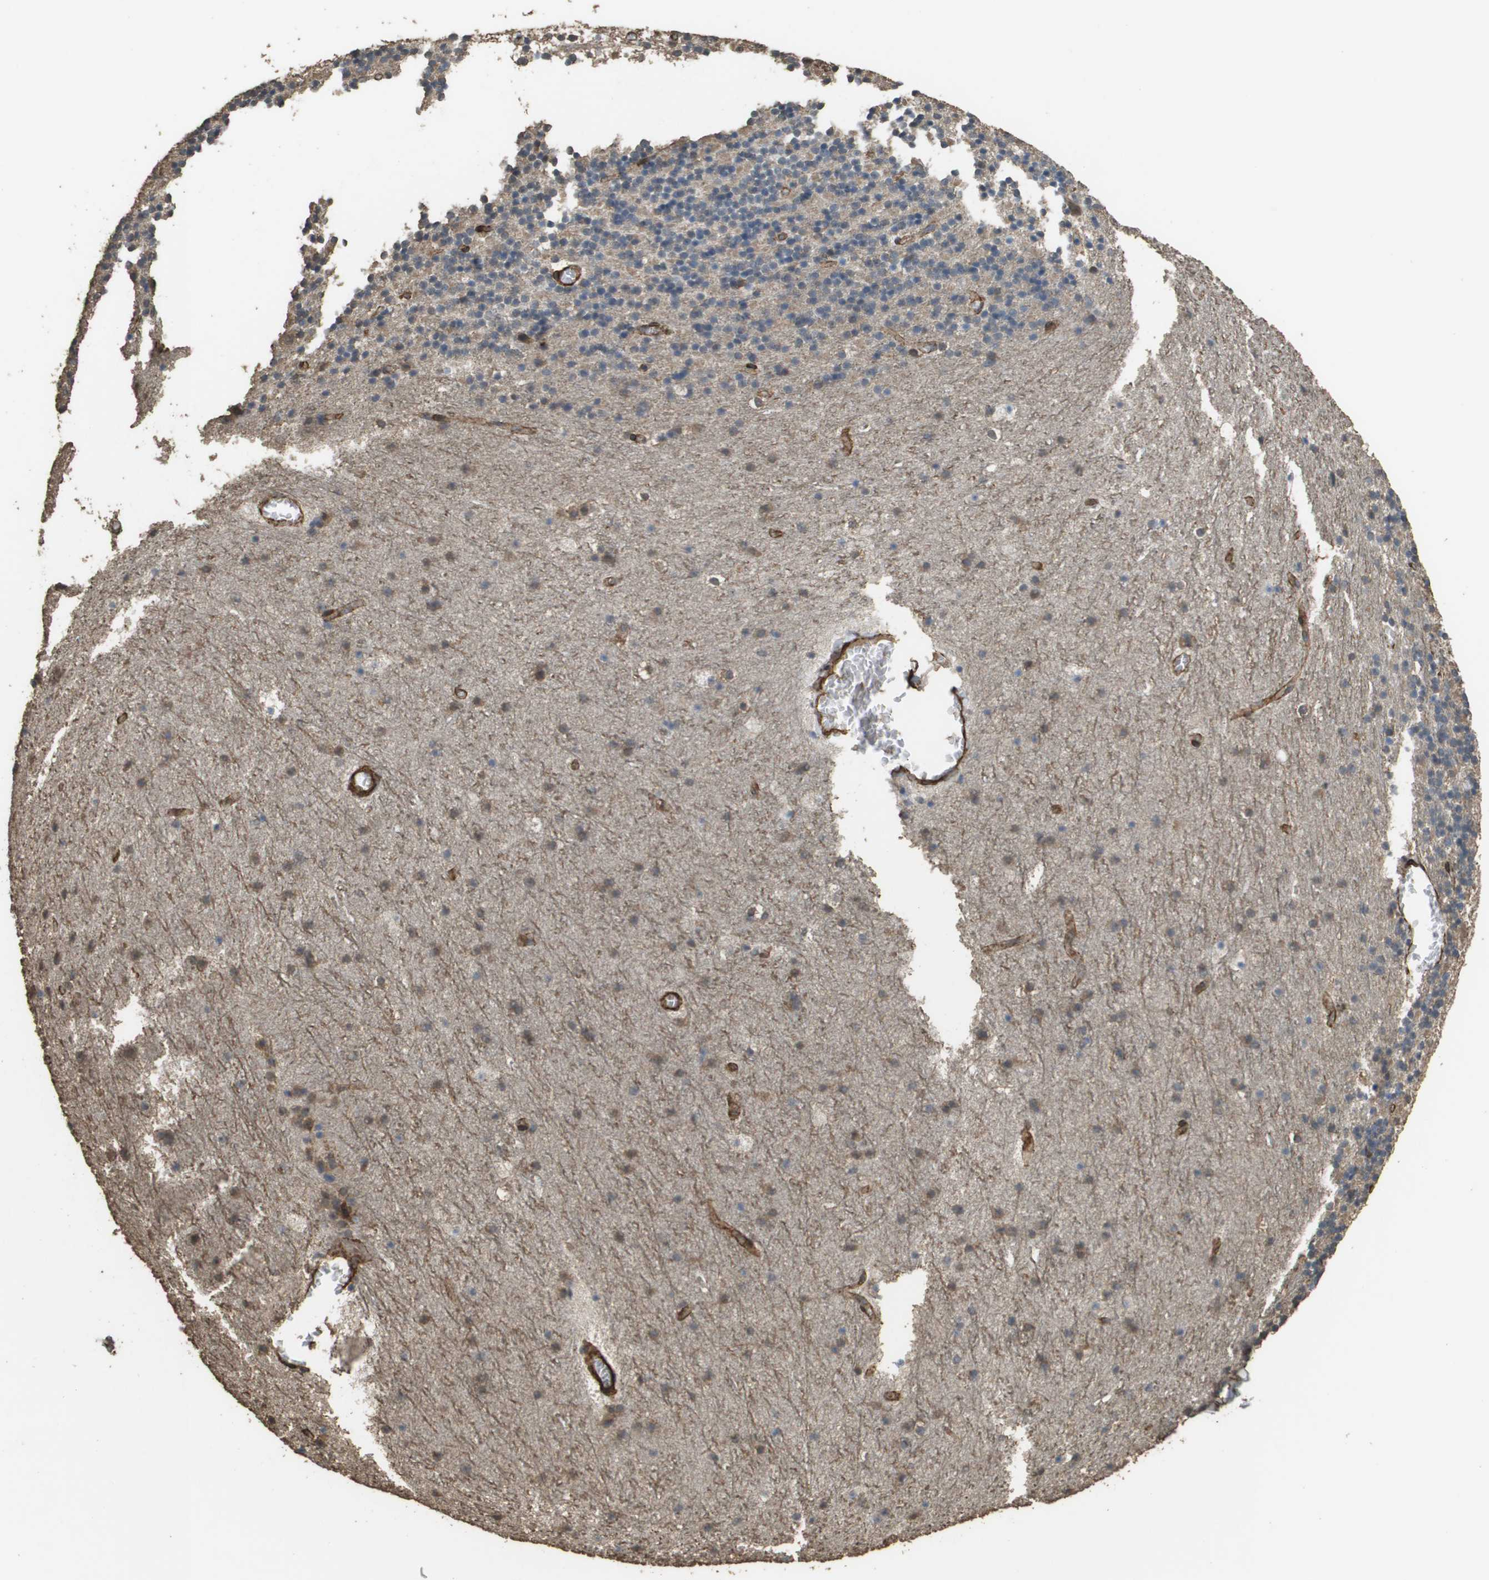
{"staining": {"intensity": "weak", "quantity": ">75%", "location": "cytoplasmic/membranous"}, "tissue": "cerebellum", "cell_type": "Cells in granular layer", "image_type": "normal", "snomed": [{"axis": "morphology", "description": "Normal tissue, NOS"}, {"axis": "topography", "description": "Cerebellum"}], "caption": "Immunohistochemistry (DAB (3,3'-diaminobenzidine)) staining of benign cerebellum displays weak cytoplasmic/membranous protein expression in approximately >75% of cells in granular layer. Nuclei are stained in blue.", "gene": "AAMP", "patient": {"sex": "male", "age": 45}}